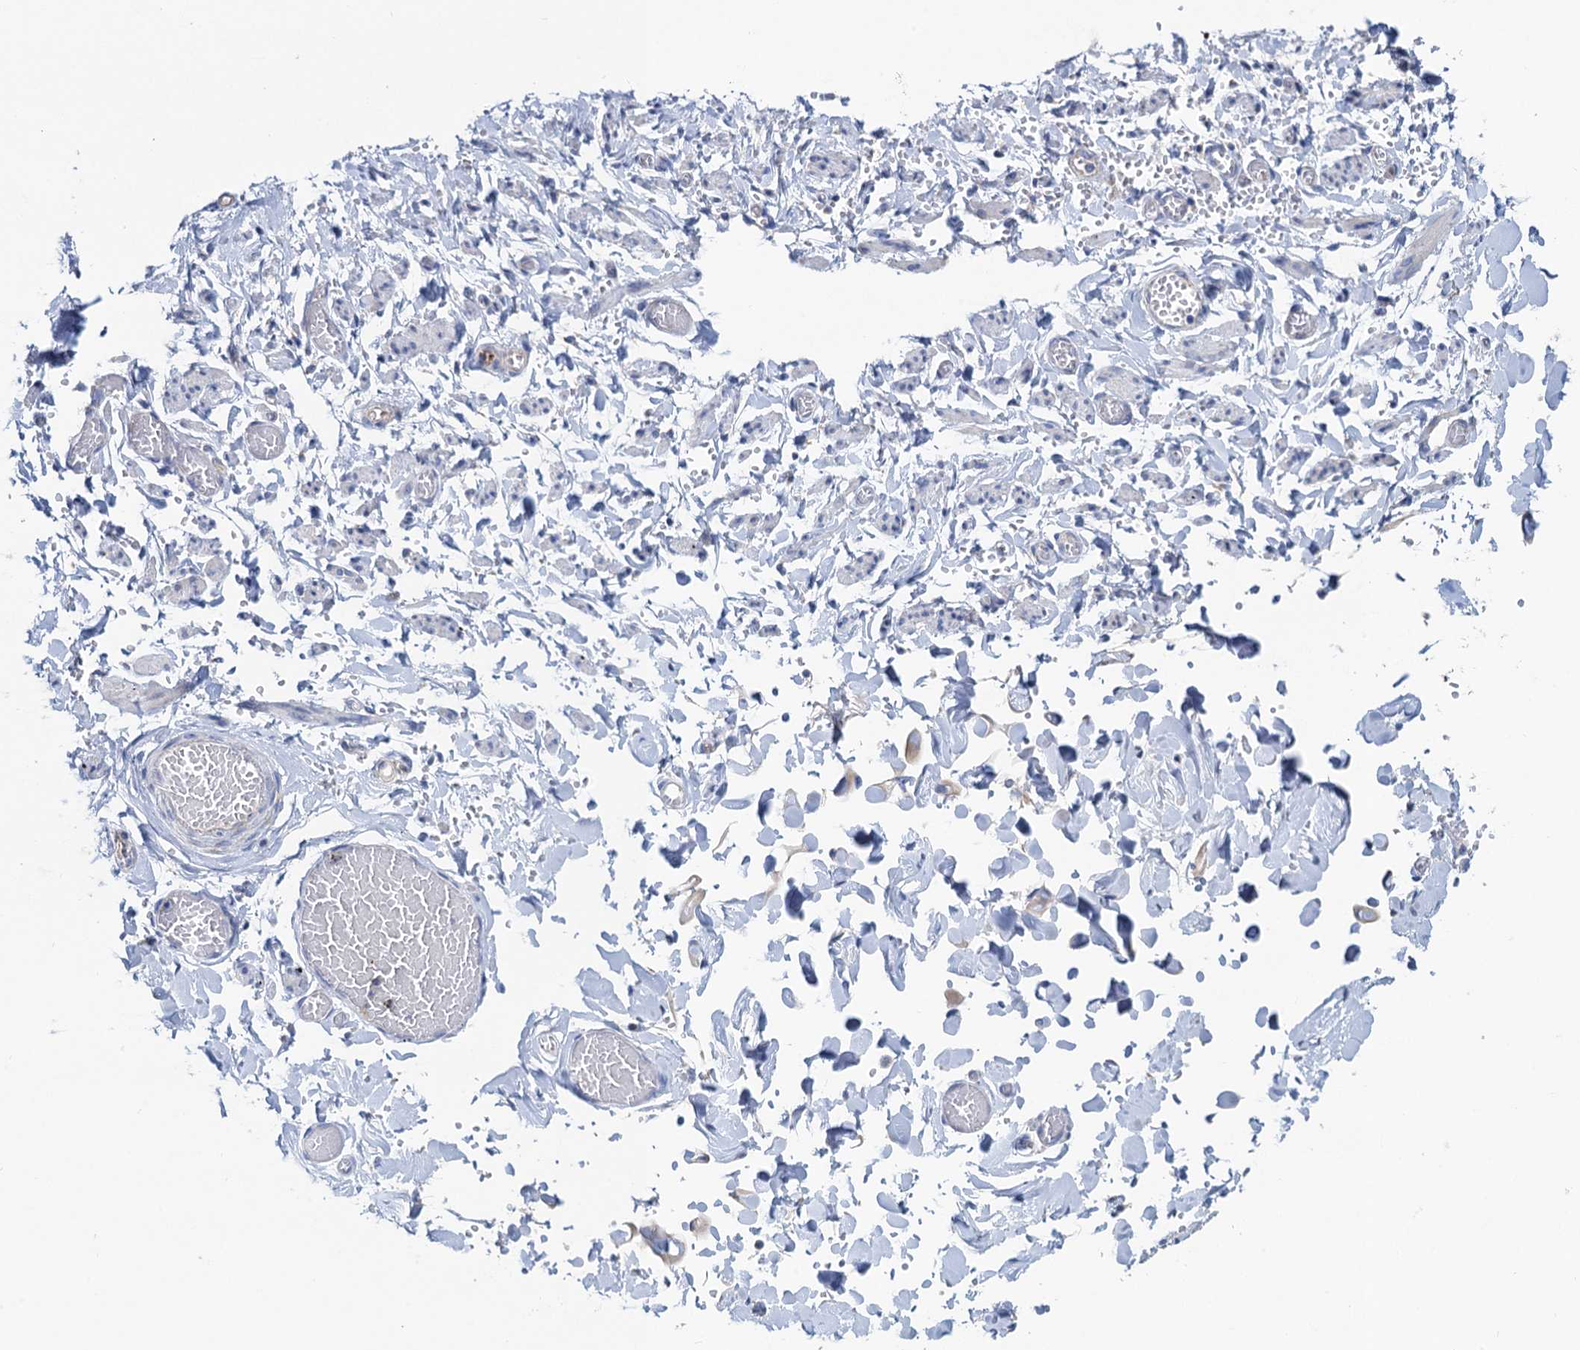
{"staining": {"intensity": "negative", "quantity": "none", "location": "none"}, "tissue": "adipose tissue", "cell_type": "Adipocytes", "image_type": "normal", "snomed": [{"axis": "morphology", "description": "Normal tissue, NOS"}, {"axis": "topography", "description": "Vascular tissue"}, {"axis": "topography", "description": "Fallopian tube"}, {"axis": "topography", "description": "Ovary"}], "caption": "A high-resolution image shows IHC staining of normal adipose tissue, which reveals no significant positivity in adipocytes. Nuclei are stained in blue.", "gene": "PLLP", "patient": {"sex": "female", "age": 67}}